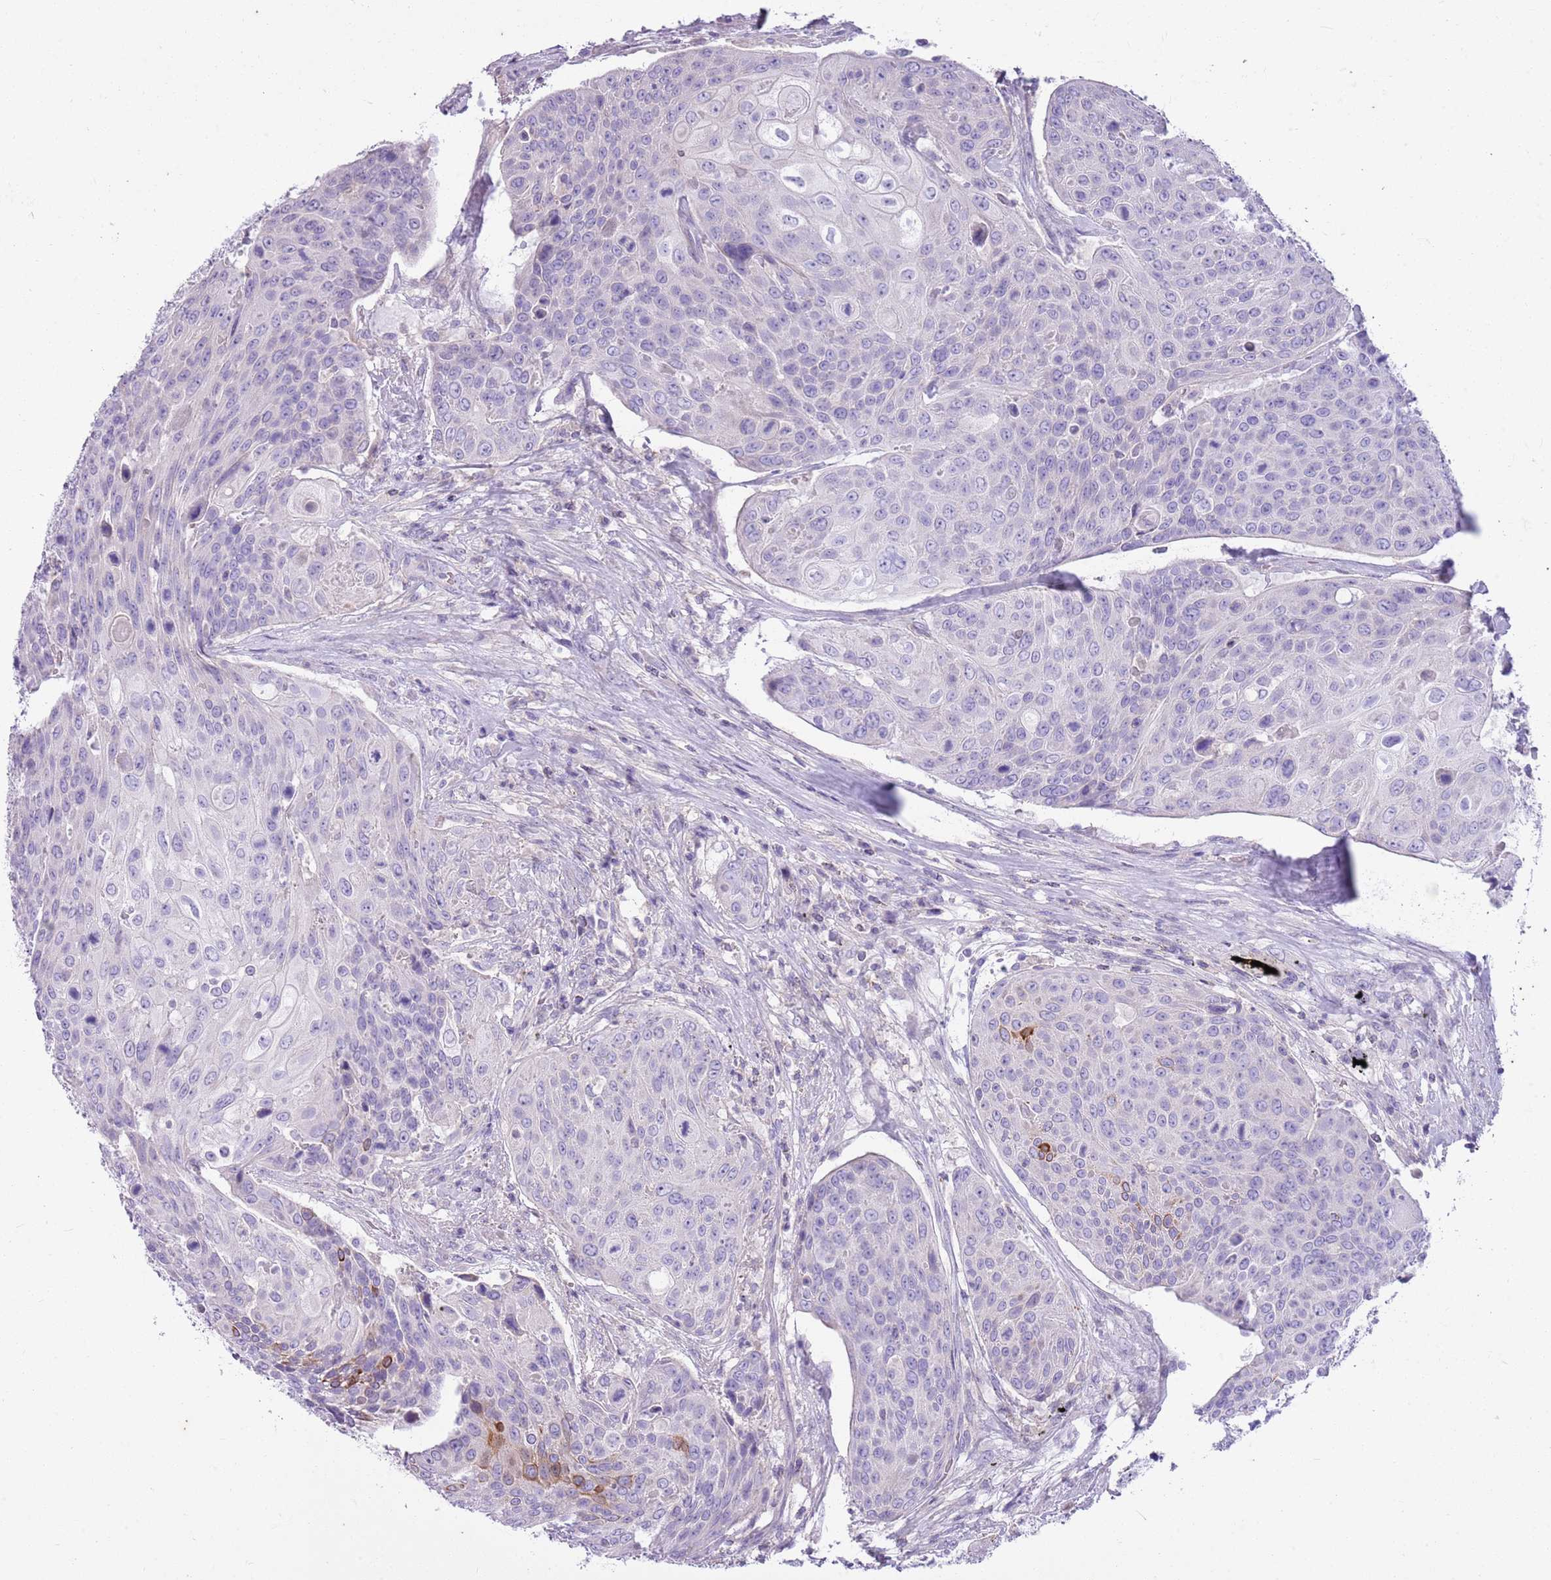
{"staining": {"intensity": "negative", "quantity": "none", "location": "none"}, "tissue": "urothelial cancer", "cell_type": "Tumor cells", "image_type": "cancer", "snomed": [{"axis": "morphology", "description": "Urothelial carcinoma, High grade"}, {"axis": "topography", "description": "Urinary bladder"}], "caption": "DAB immunohistochemical staining of human high-grade urothelial carcinoma reveals no significant positivity in tumor cells.", "gene": "CNPPD1", "patient": {"sex": "female", "age": 70}}